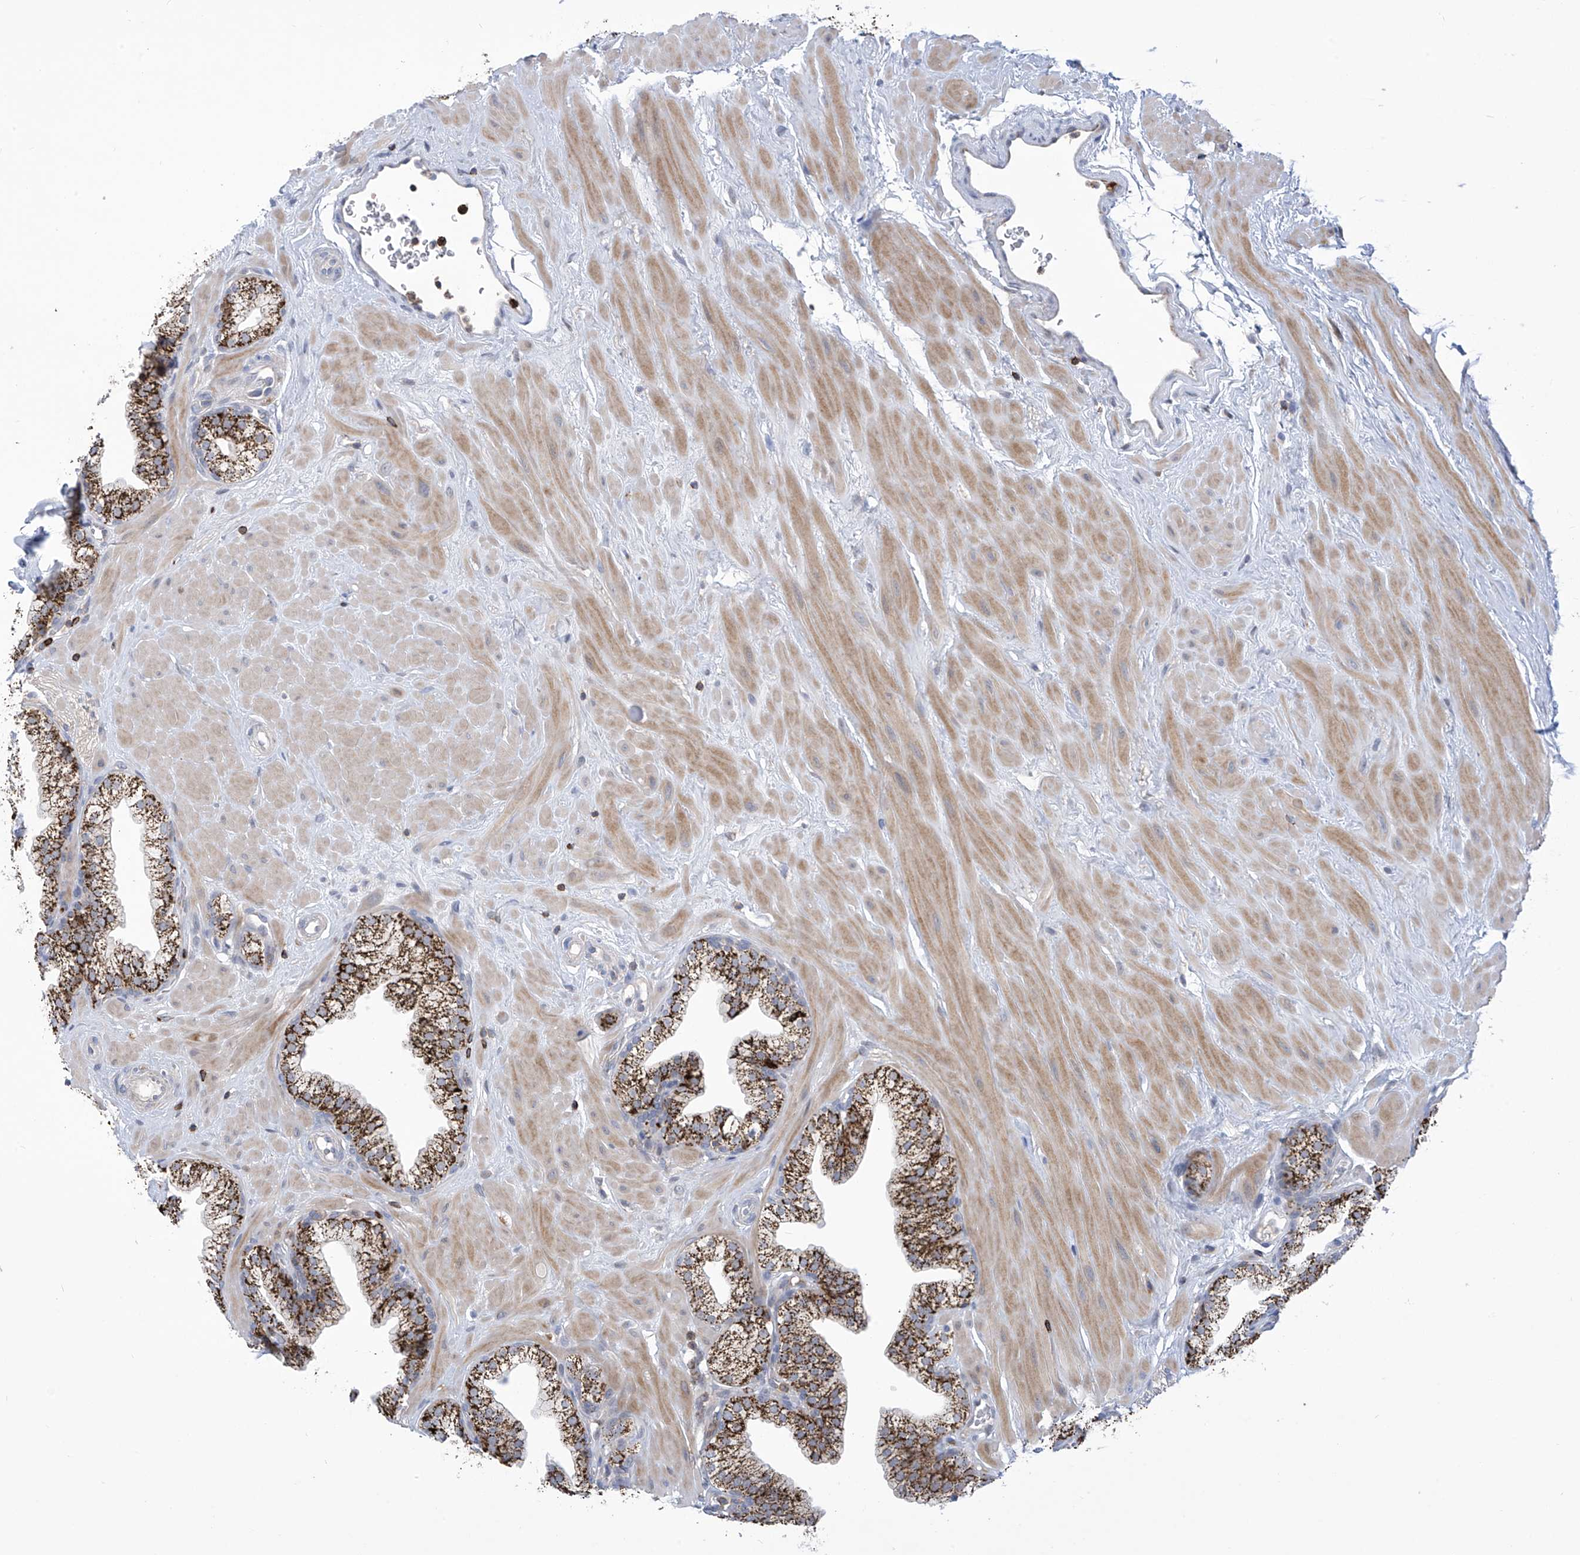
{"staining": {"intensity": "strong", "quantity": ">75%", "location": "cytoplasmic/membranous"}, "tissue": "prostate", "cell_type": "Glandular cells", "image_type": "normal", "snomed": [{"axis": "morphology", "description": "Normal tissue, NOS"}, {"axis": "morphology", "description": "Urothelial carcinoma, Low grade"}, {"axis": "topography", "description": "Urinary bladder"}, {"axis": "topography", "description": "Prostate"}], "caption": "Unremarkable prostate demonstrates strong cytoplasmic/membranous expression in approximately >75% of glandular cells.", "gene": "IBA57", "patient": {"sex": "male", "age": 60}}